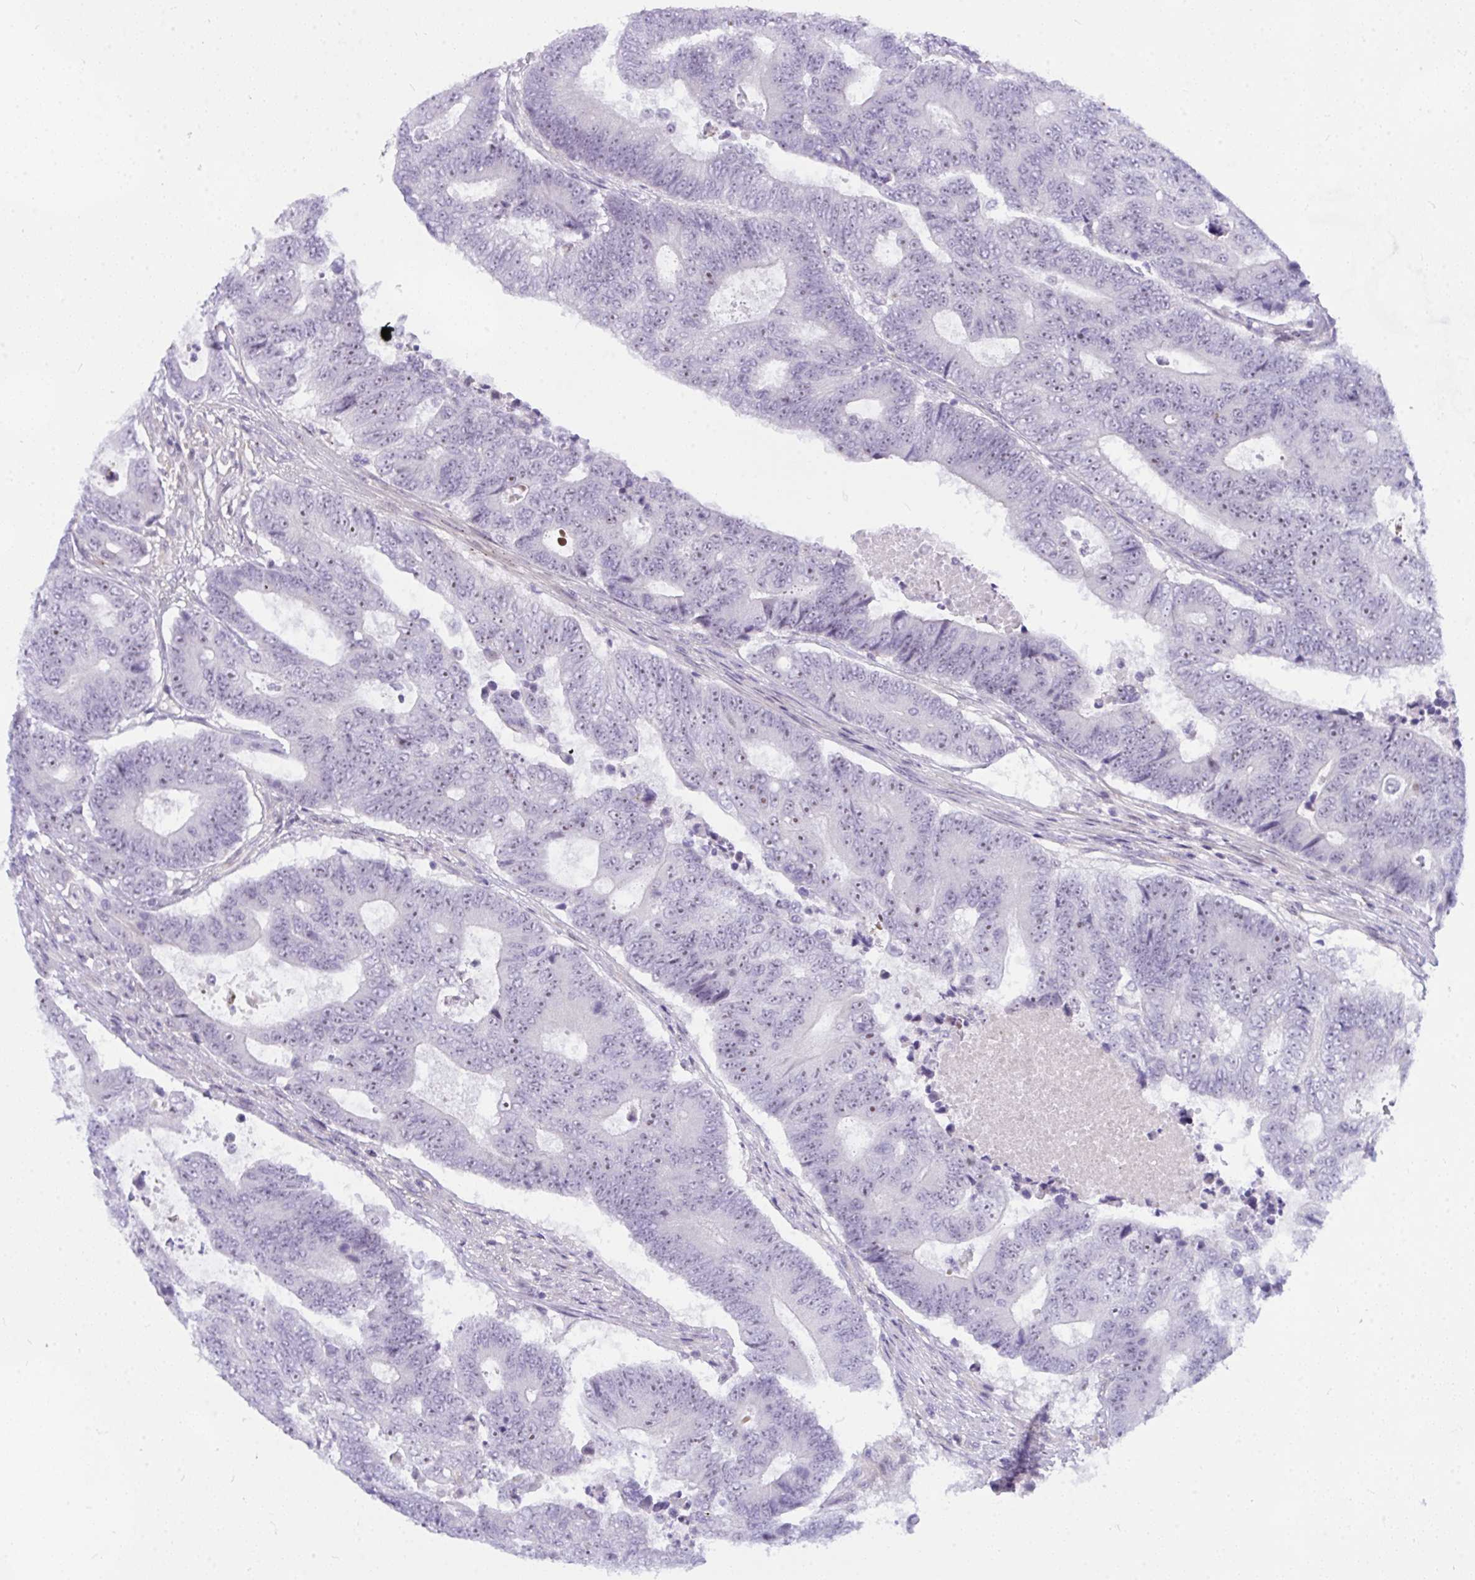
{"staining": {"intensity": "weak", "quantity": "<25%", "location": "nuclear"}, "tissue": "colorectal cancer", "cell_type": "Tumor cells", "image_type": "cancer", "snomed": [{"axis": "morphology", "description": "Adenocarcinoma, NOS"}, {"axis": "topography", "description": "Colon"}], "caption": "IHC photomicrograph of colorectal cancer stained for a protein (brown), which reveals no staining in tumor cells.", "gene": "NFXL1", "patient": {"sex": "female", "age": 48}}